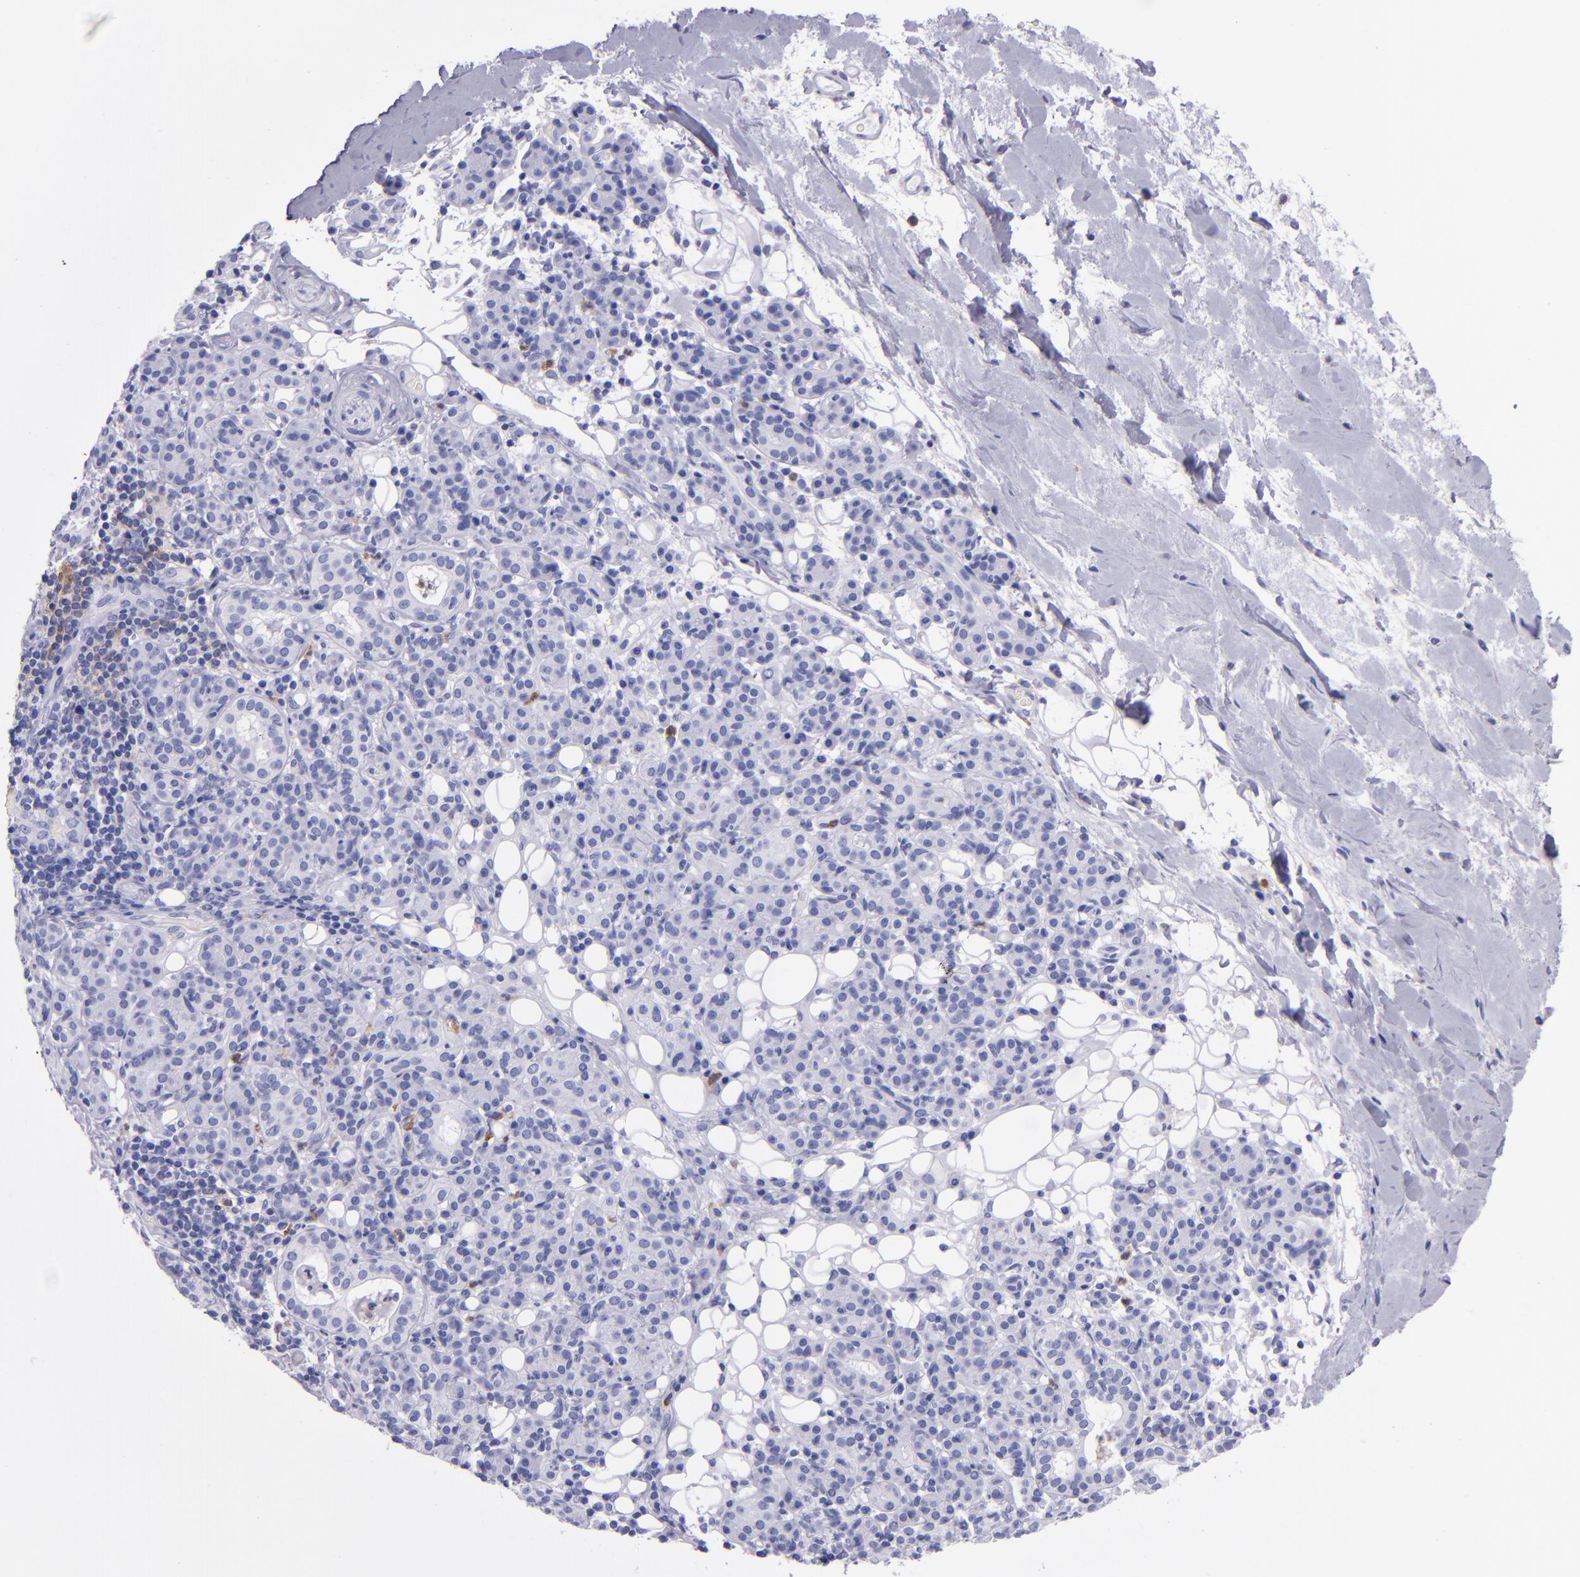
{"staining": {"intensity": "negative", "quantity": "none", "location": "none"}, "tissue": "skin cancer", "cell_type": "Tumor cells", "image_type": "cancer", "snomed": [{"axis": "morphology", "description": "Squamous cell carcinoma, NOS"}, {"axis": "topography", "description": "Skin"}], "caption": "High power microscopy photomicrograph of an IHC image of skin squamous cell carcinoma, revealing no significant staining in tumor cells.", "gene": "CR1", "patient": {"sex": "male", "age": 84}}